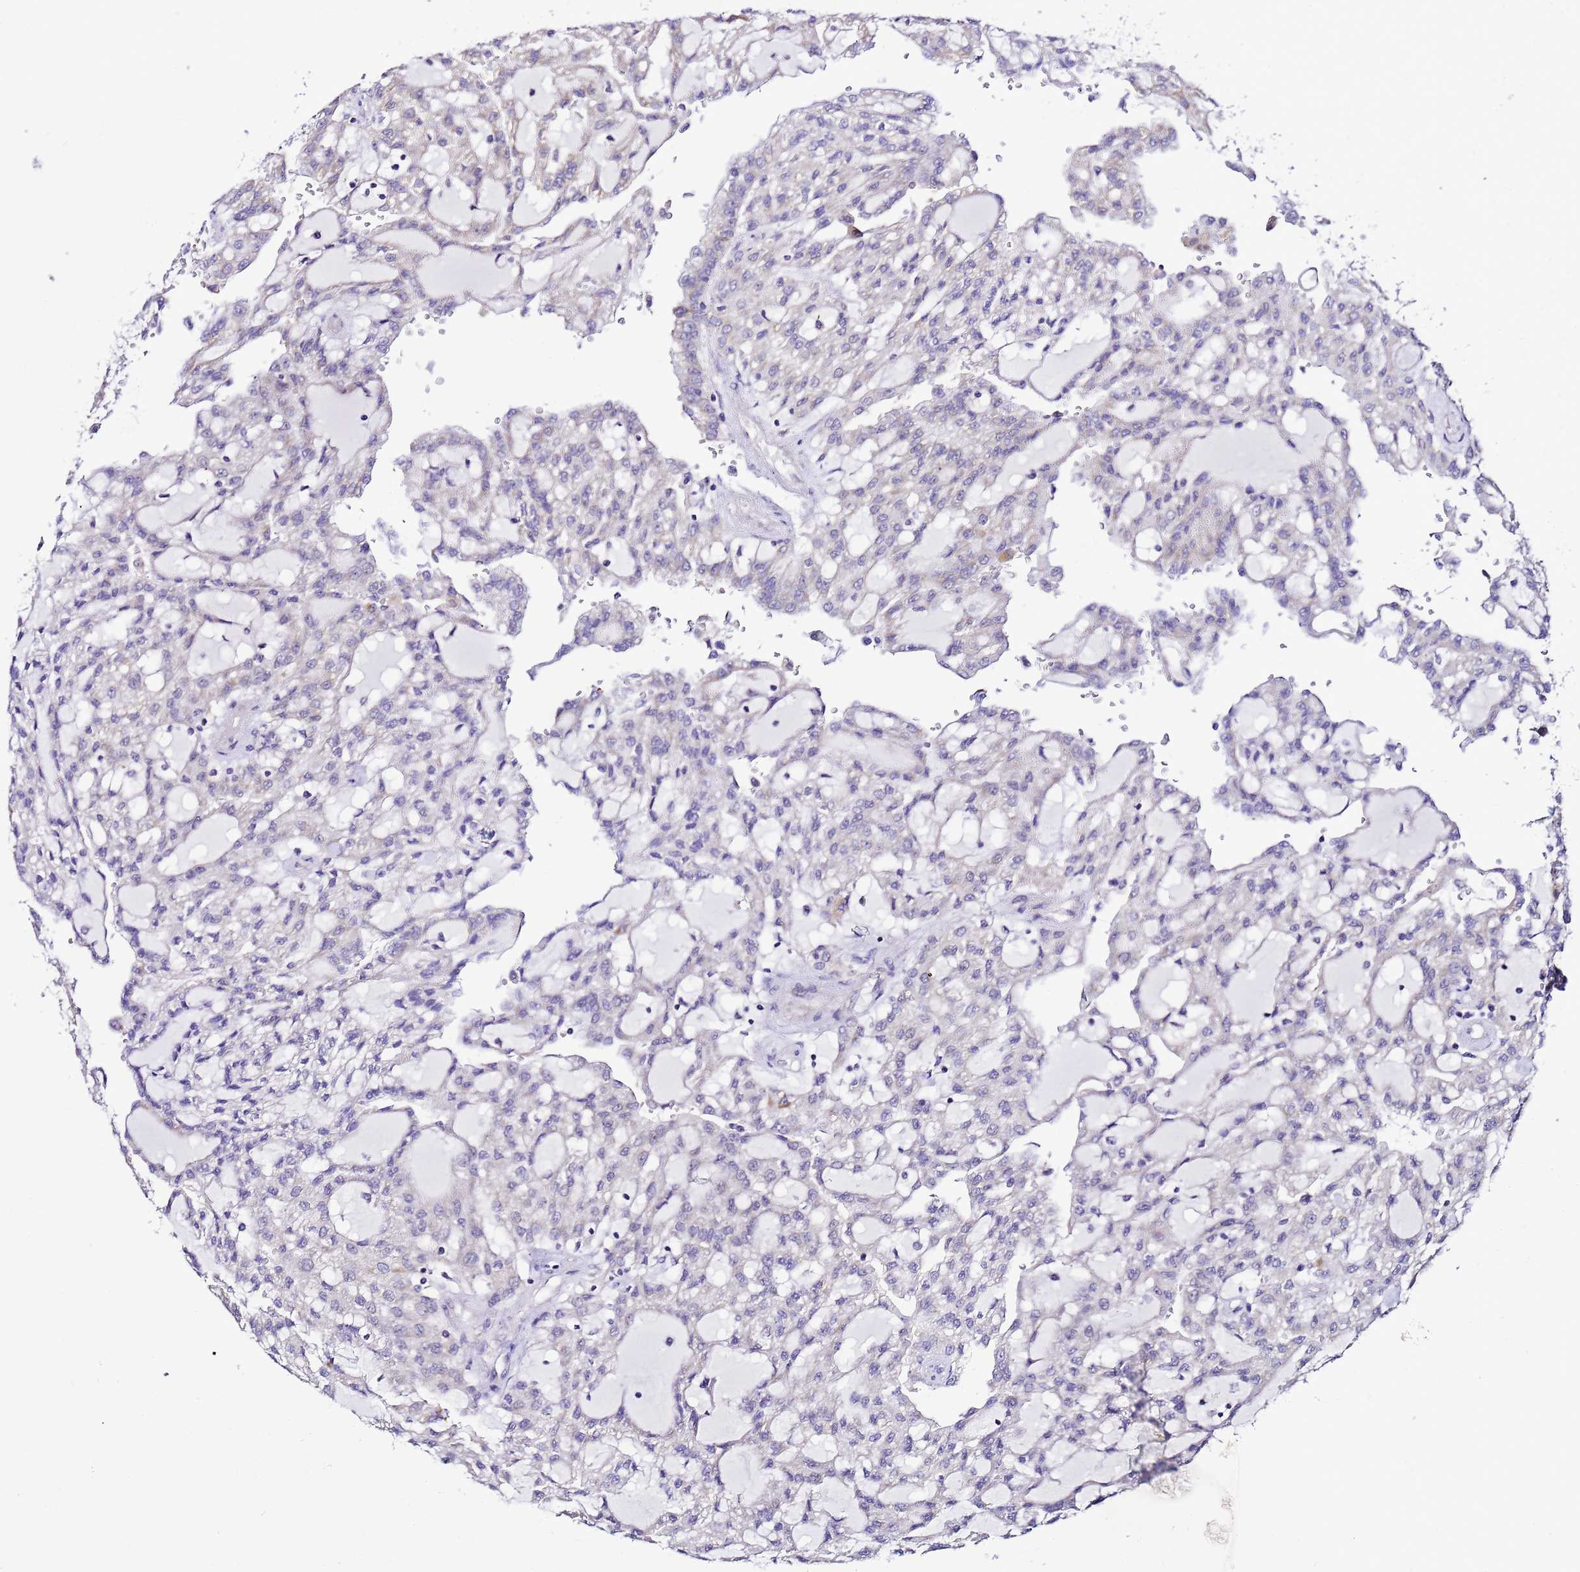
{"staining": {"intensity": "negative", "quantity": "none", "location": "none"}, "tissue": "renal cancer", "cell_type": "Tumor cells", "image_type": "cancer", "snomed": [{"axis": "morphology", "description": "Adenocarcinoma, NOS"}, {"axis": "topography", "description": "Kidney"}], "caption": "Tumor cells show no significant staining in renal adenocarcinoma.", "gene": "DPH6", "patient": {"sex": "male", "age": 63}}